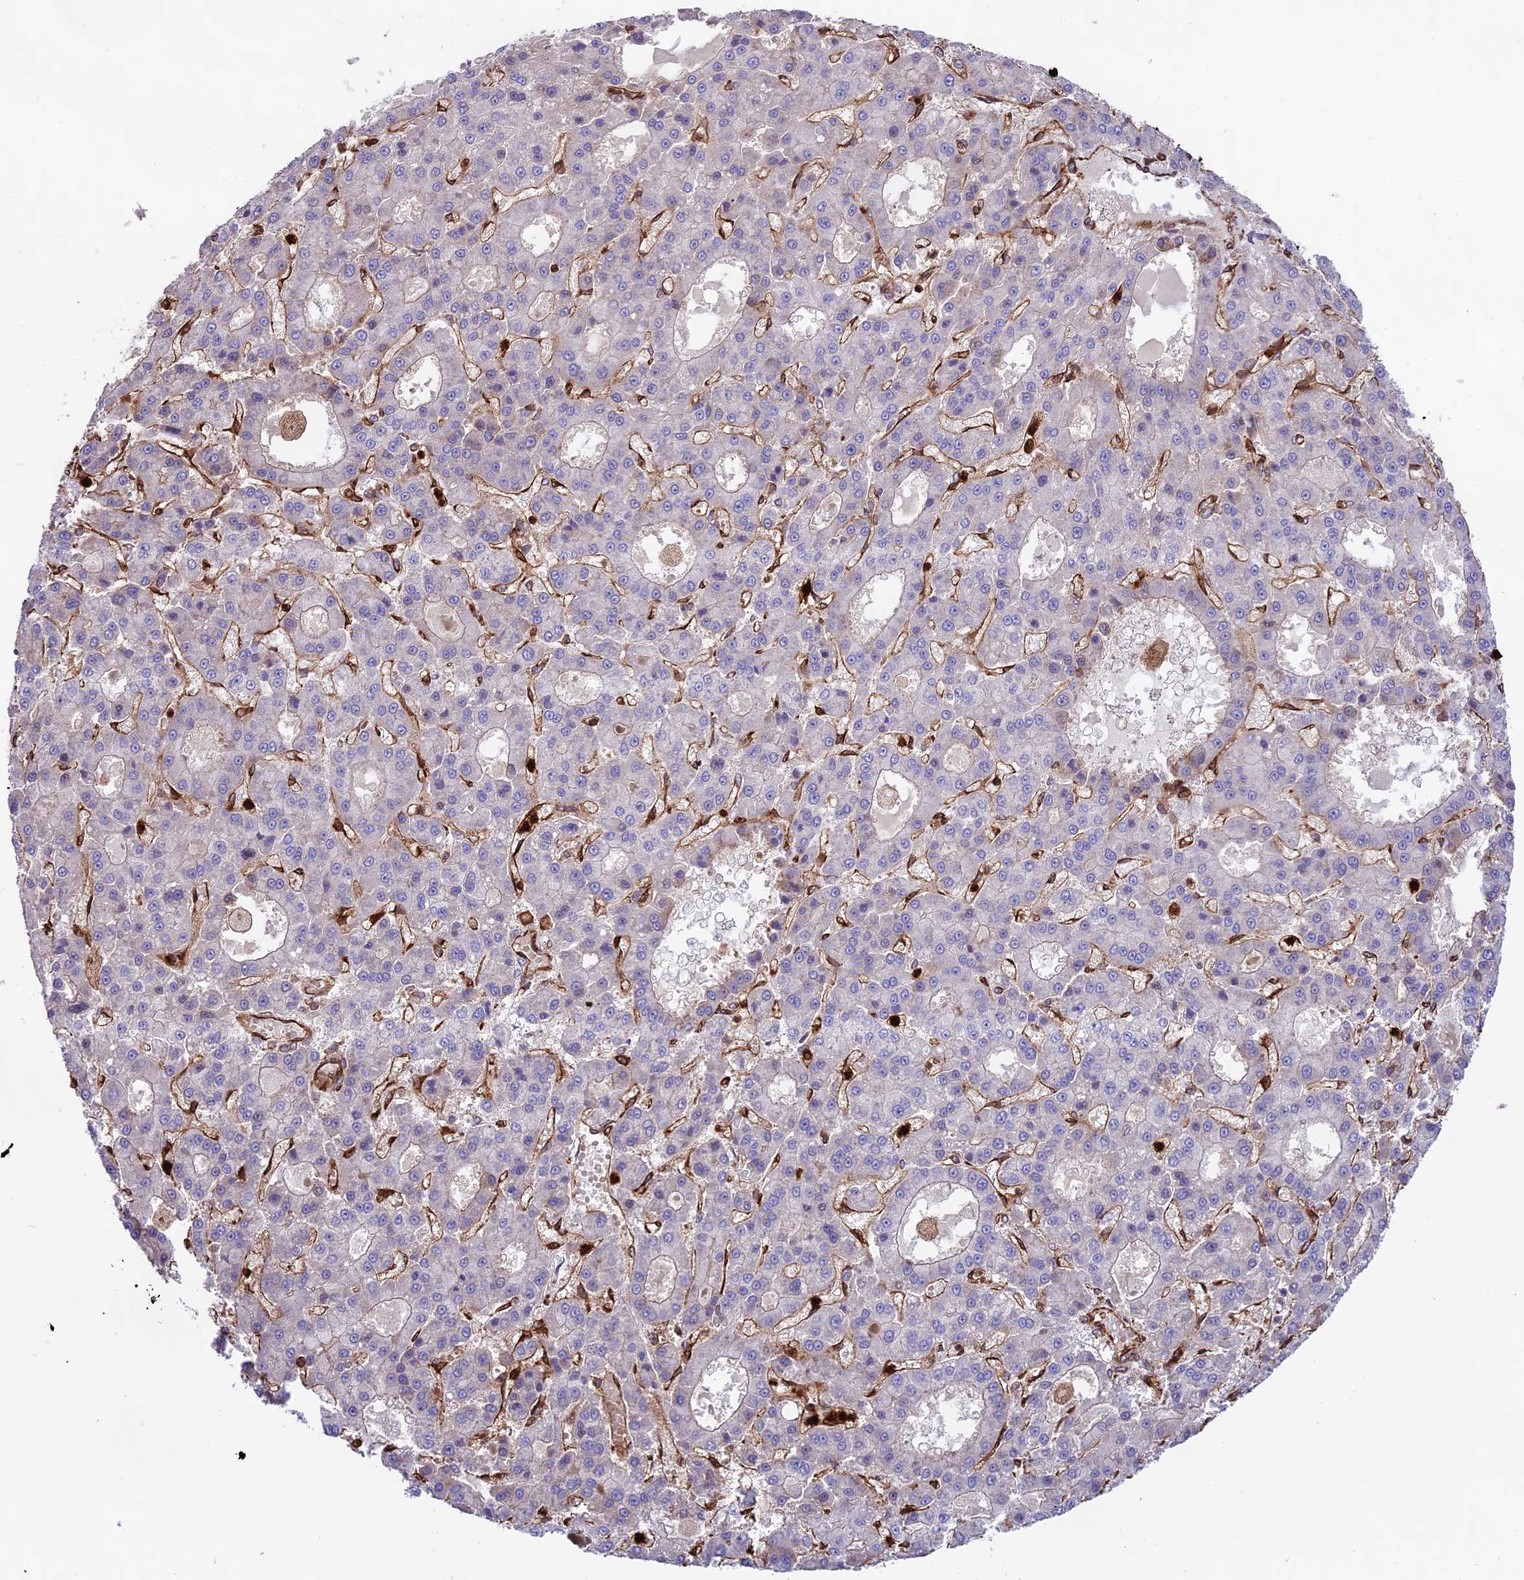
{"staining": {"intensity": "negative", "quantity": "none", "location": "none"}, "tissue": "liver cancer", "cell_type": "Tumor cells", "image_type": "cancer", "snomed": [{"axis": "morphology", "description": "Carcinoma, Hepatocellular, NOS"}, {"axis": "topography", "description": "Liver"}], "caption": "IHC of human liver cancer (hepatocellular carcinoma) reveals no staining in tumor cells. (Immunohistochemistry (ihc), brightfield microscopy, high magnification).", "gene": "CD99L2", "patient": {"sex": "male", "age": 70}}